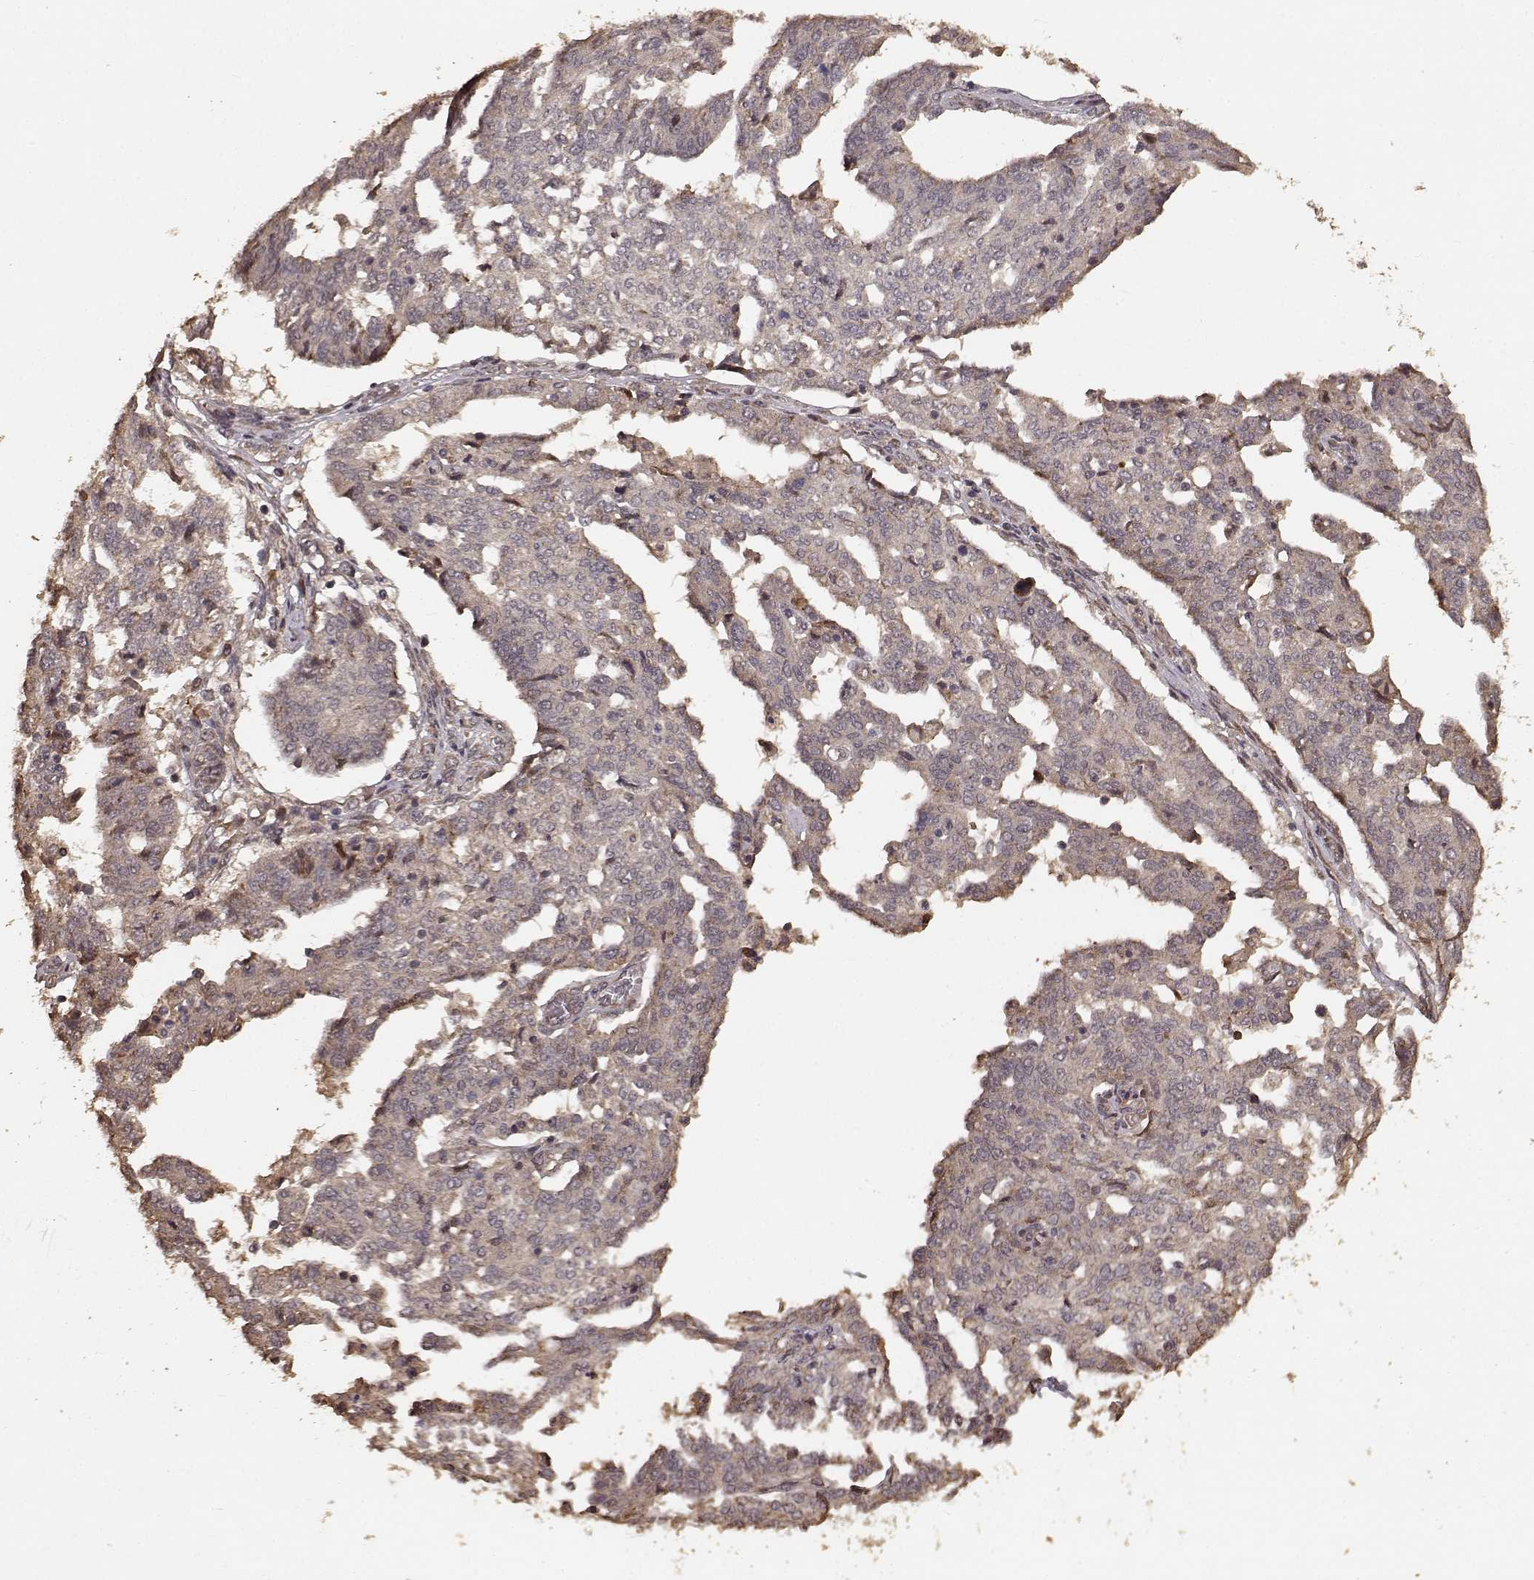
{"staining": {"intensity": "weak", "quantity": ">75%", "location": "cytoplasmic/membranous"}, "tissue": "ovarian cancer", "cell_type": "Tumor cells", "image_type": "cancer", "snomed": [{"axis": "morphology", "description": "Cystadenocarcinoma, serous, NOS"}, {"axis": "topography", "description": "Ovary"}], "caption": "Serous cystadenocarcinoma (ovarian) tissue shows weak cytoplasmic/membranous positivity in about >75% of tumor cells", "gene": "USP15", "patient": {"sex": "female", "age": 67}}